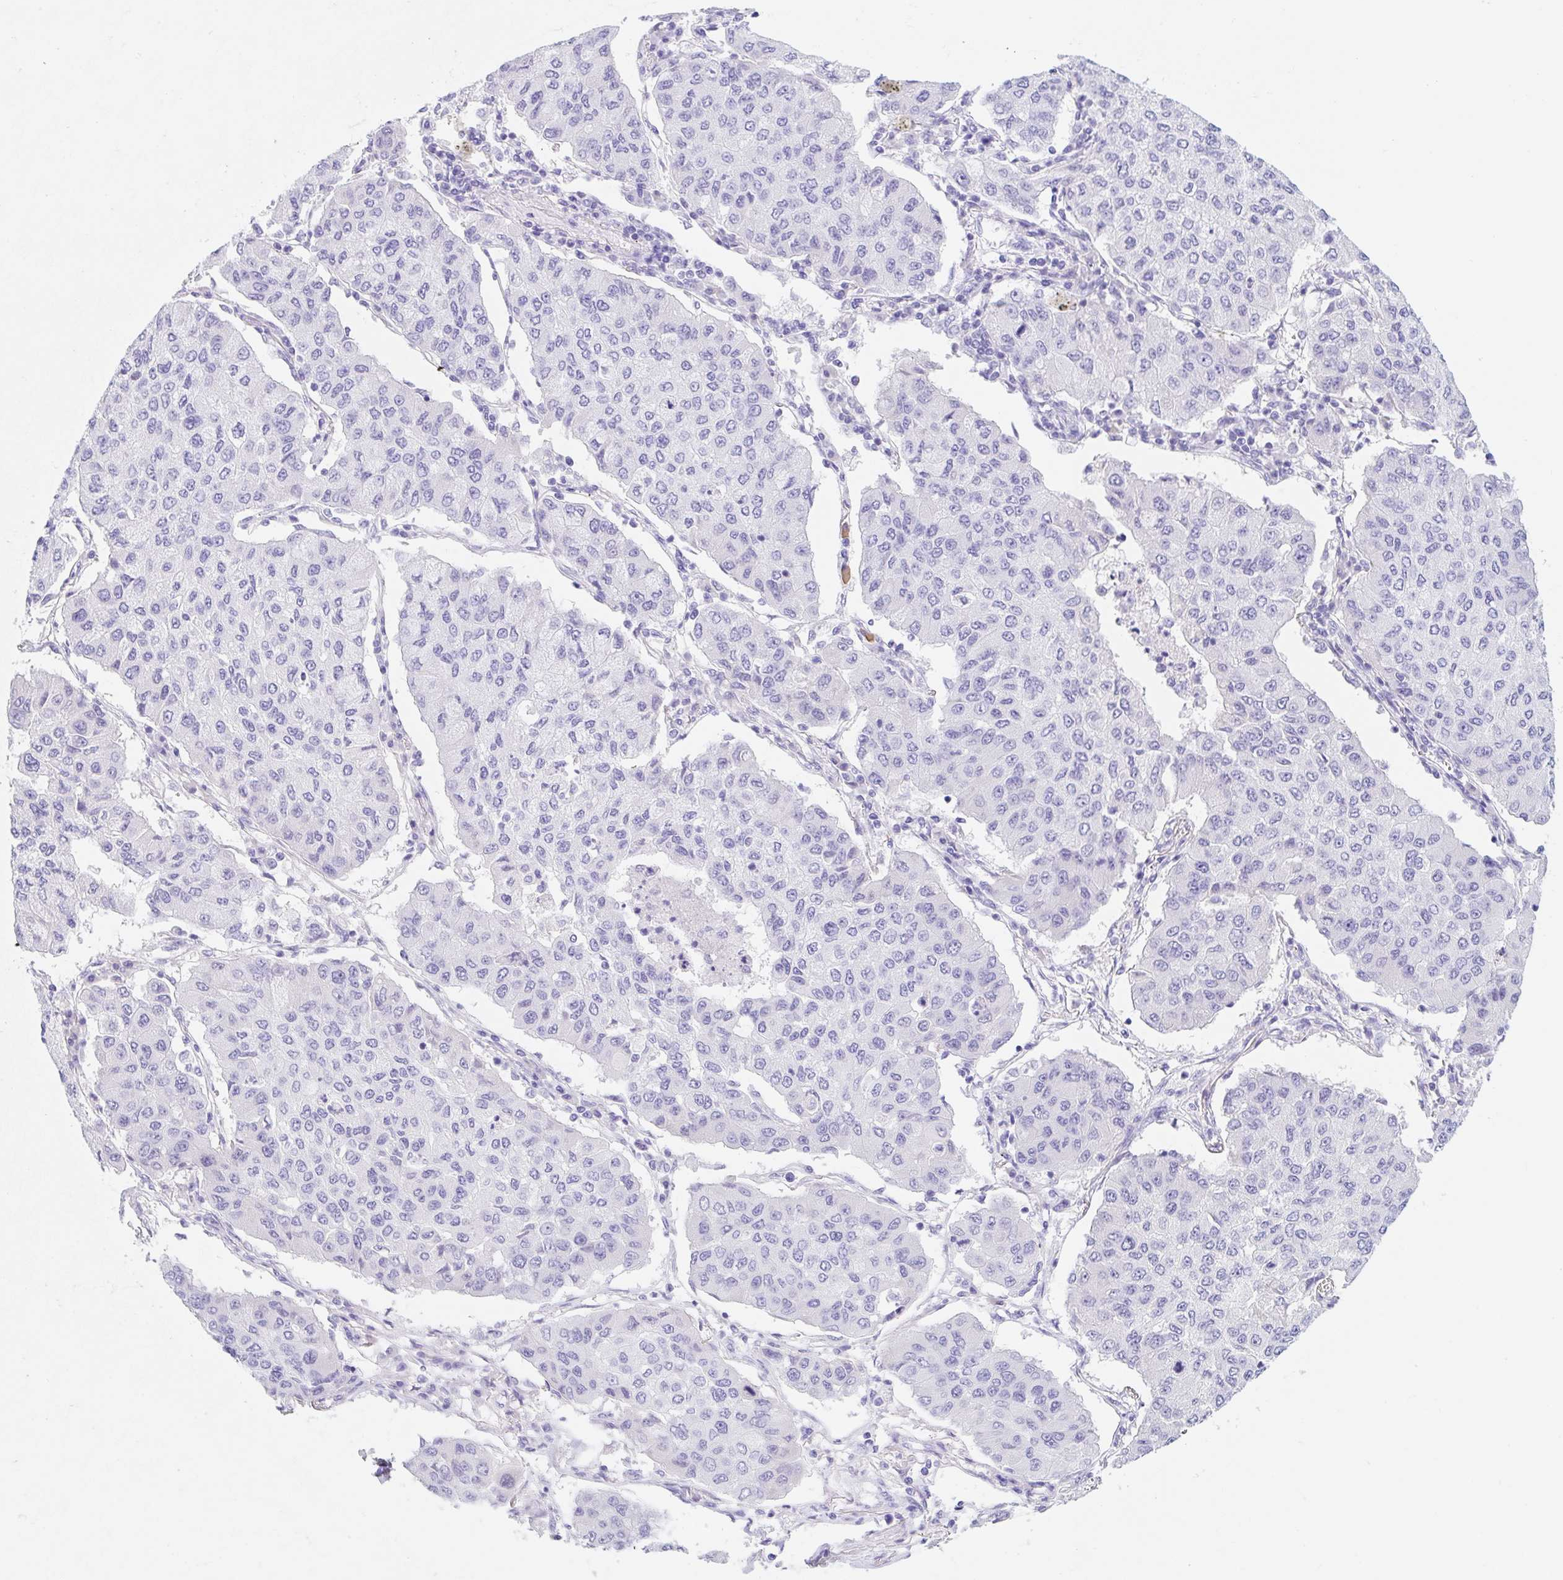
{"staining": {"intensity": "negative", "quantity": "none", "location": "none"}, "tissue": "lung cancer", "cell_type": "Tumor cells", "image_type": "cancer", "snomed": [{"axis": "morphology", "description": "Squamous cell carcinoma, NOS"}, {"axis": "topography", "description": "Lung"}], "caption": "Lung cancer was stained to show a protein in brown. There is no significant expression in tumor cells. (DAB IHC visualized using brightfield microscopy, high magnification).", "gene": "KLK8", "patient": {"sex": "male", "age": 74}}